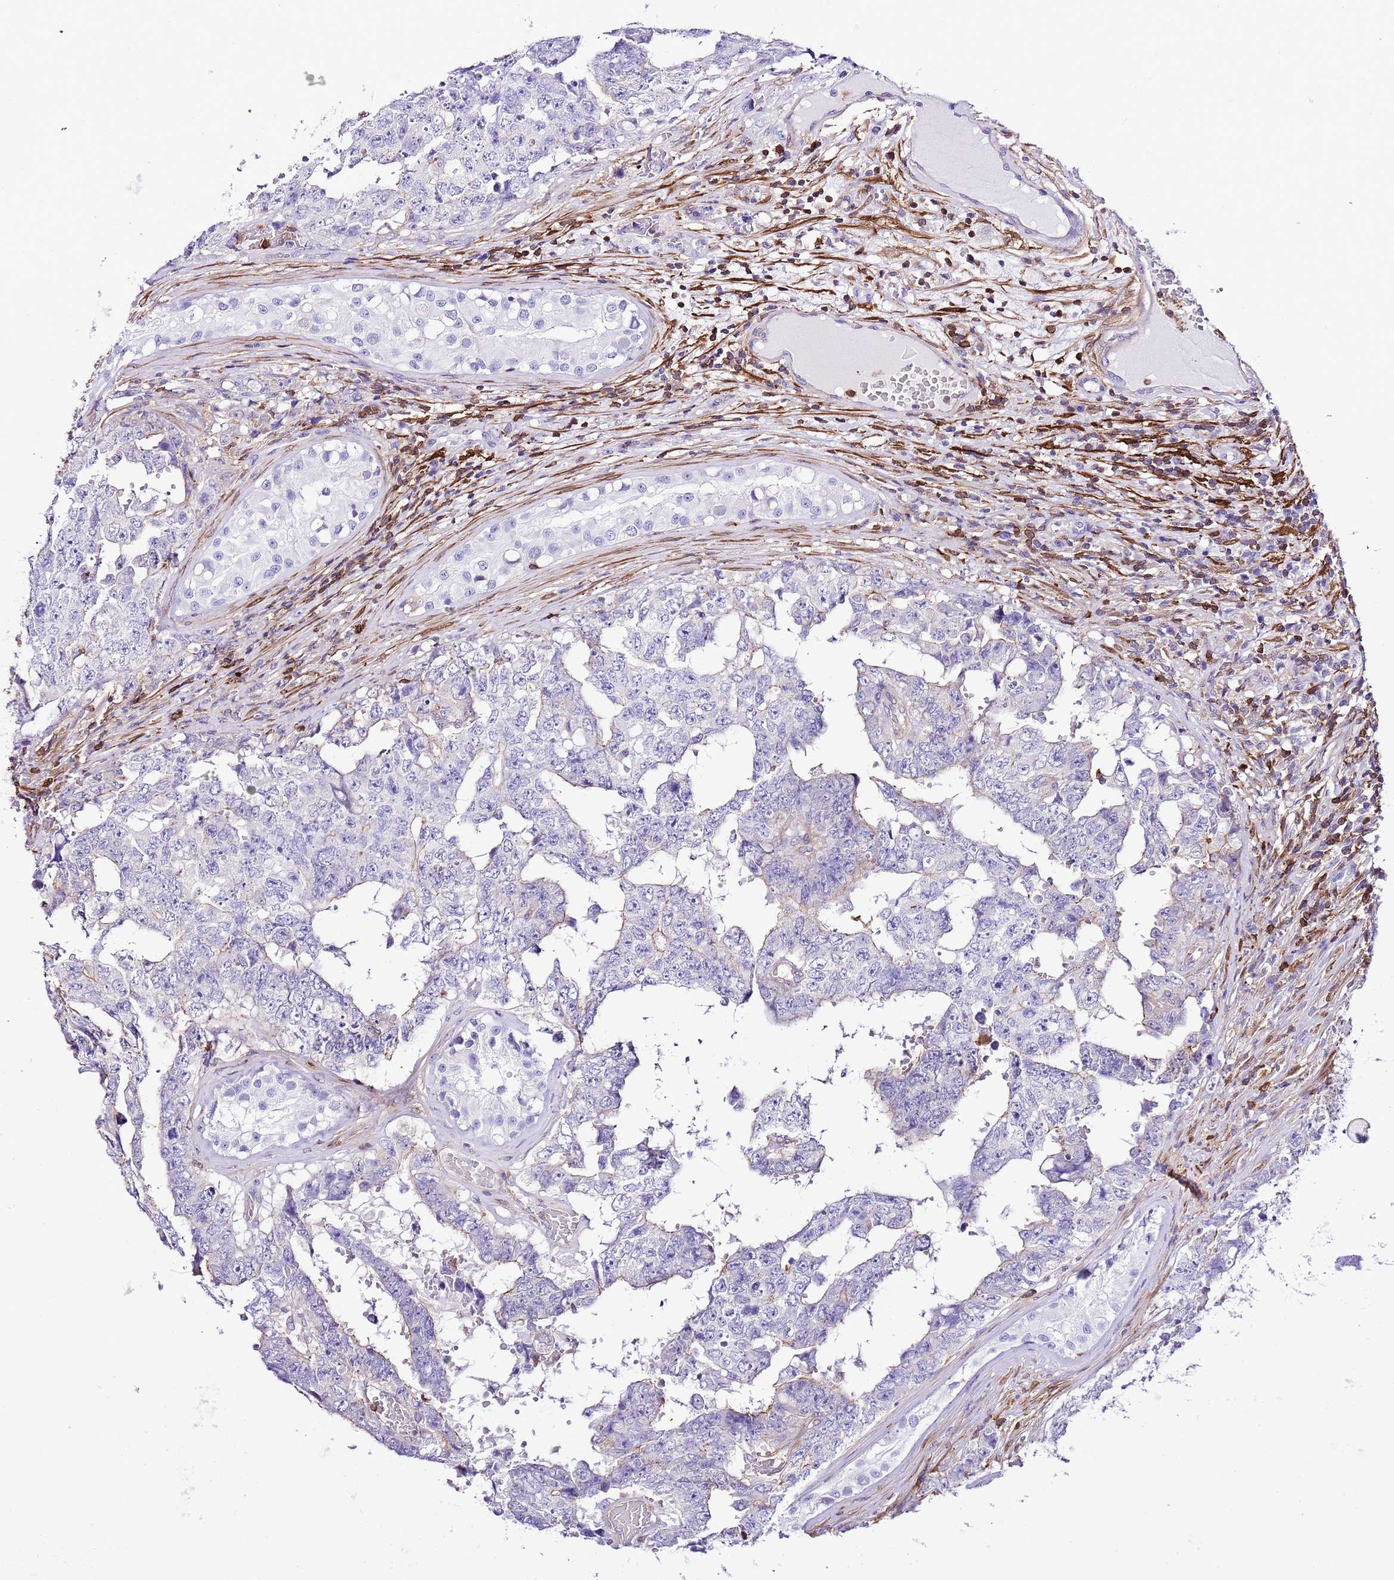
{"staining": {"intensity": "weak", "quantity": "<25%", "location": "cytoplasmic/membranous"}, "tissue": "testis cancer", "cell_type": "Tumor cells", "image_type": "cancer", "snomed": [{"axis": "morphology", "description": "Normal tissue, NOS"}, {"axis": "morphology", "description": "Carcinoma, Embryonal, NOS"}, {"axis": "topography", "description": "Testis"}, {"axis": "topography", "description": "Epididymis"}], "caption": "Protein analysis of embryonal carcinoma (testis) exhibits no significant positivity in tumor cells.", "gene": "CNN2", "patient": {"sex": "male", "age": 25}}